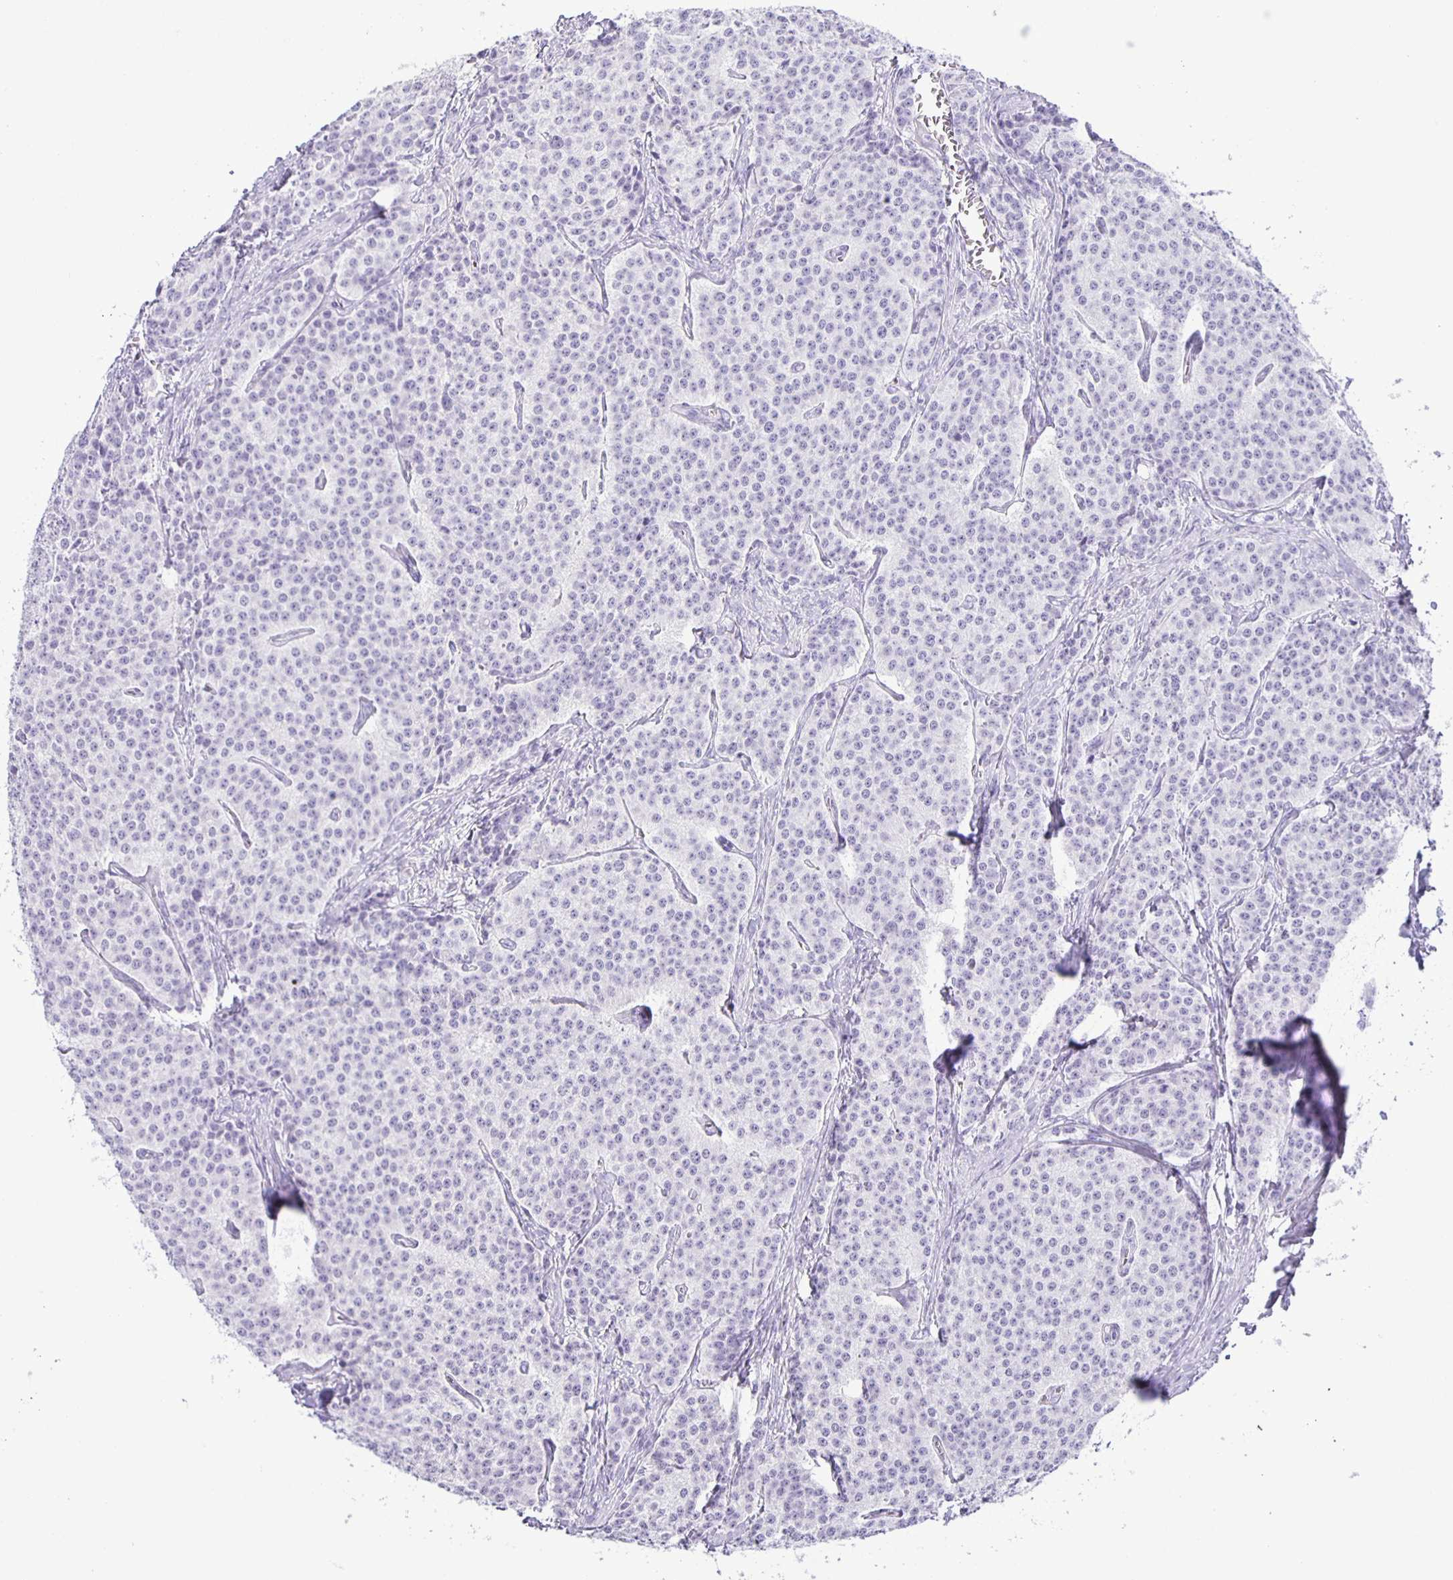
{"staining": {"intensity": "negative", "quantity": "none", "location": "none"}, "tissue": "carcinoid", "cell_type": "Tumor cells", "image_type": "cancer", "snomed": [{"axis": "morphology", "description": "Carcinoid, malignant, NOS"}, {"axis": "topography", "description": "Small intestine"}], "caption": "Immunohistochemistry of carcinoid demonstrates no expression in tumor cells.", "gene": "EZHIP", "patient": {"sex": "female", "age": 64}}